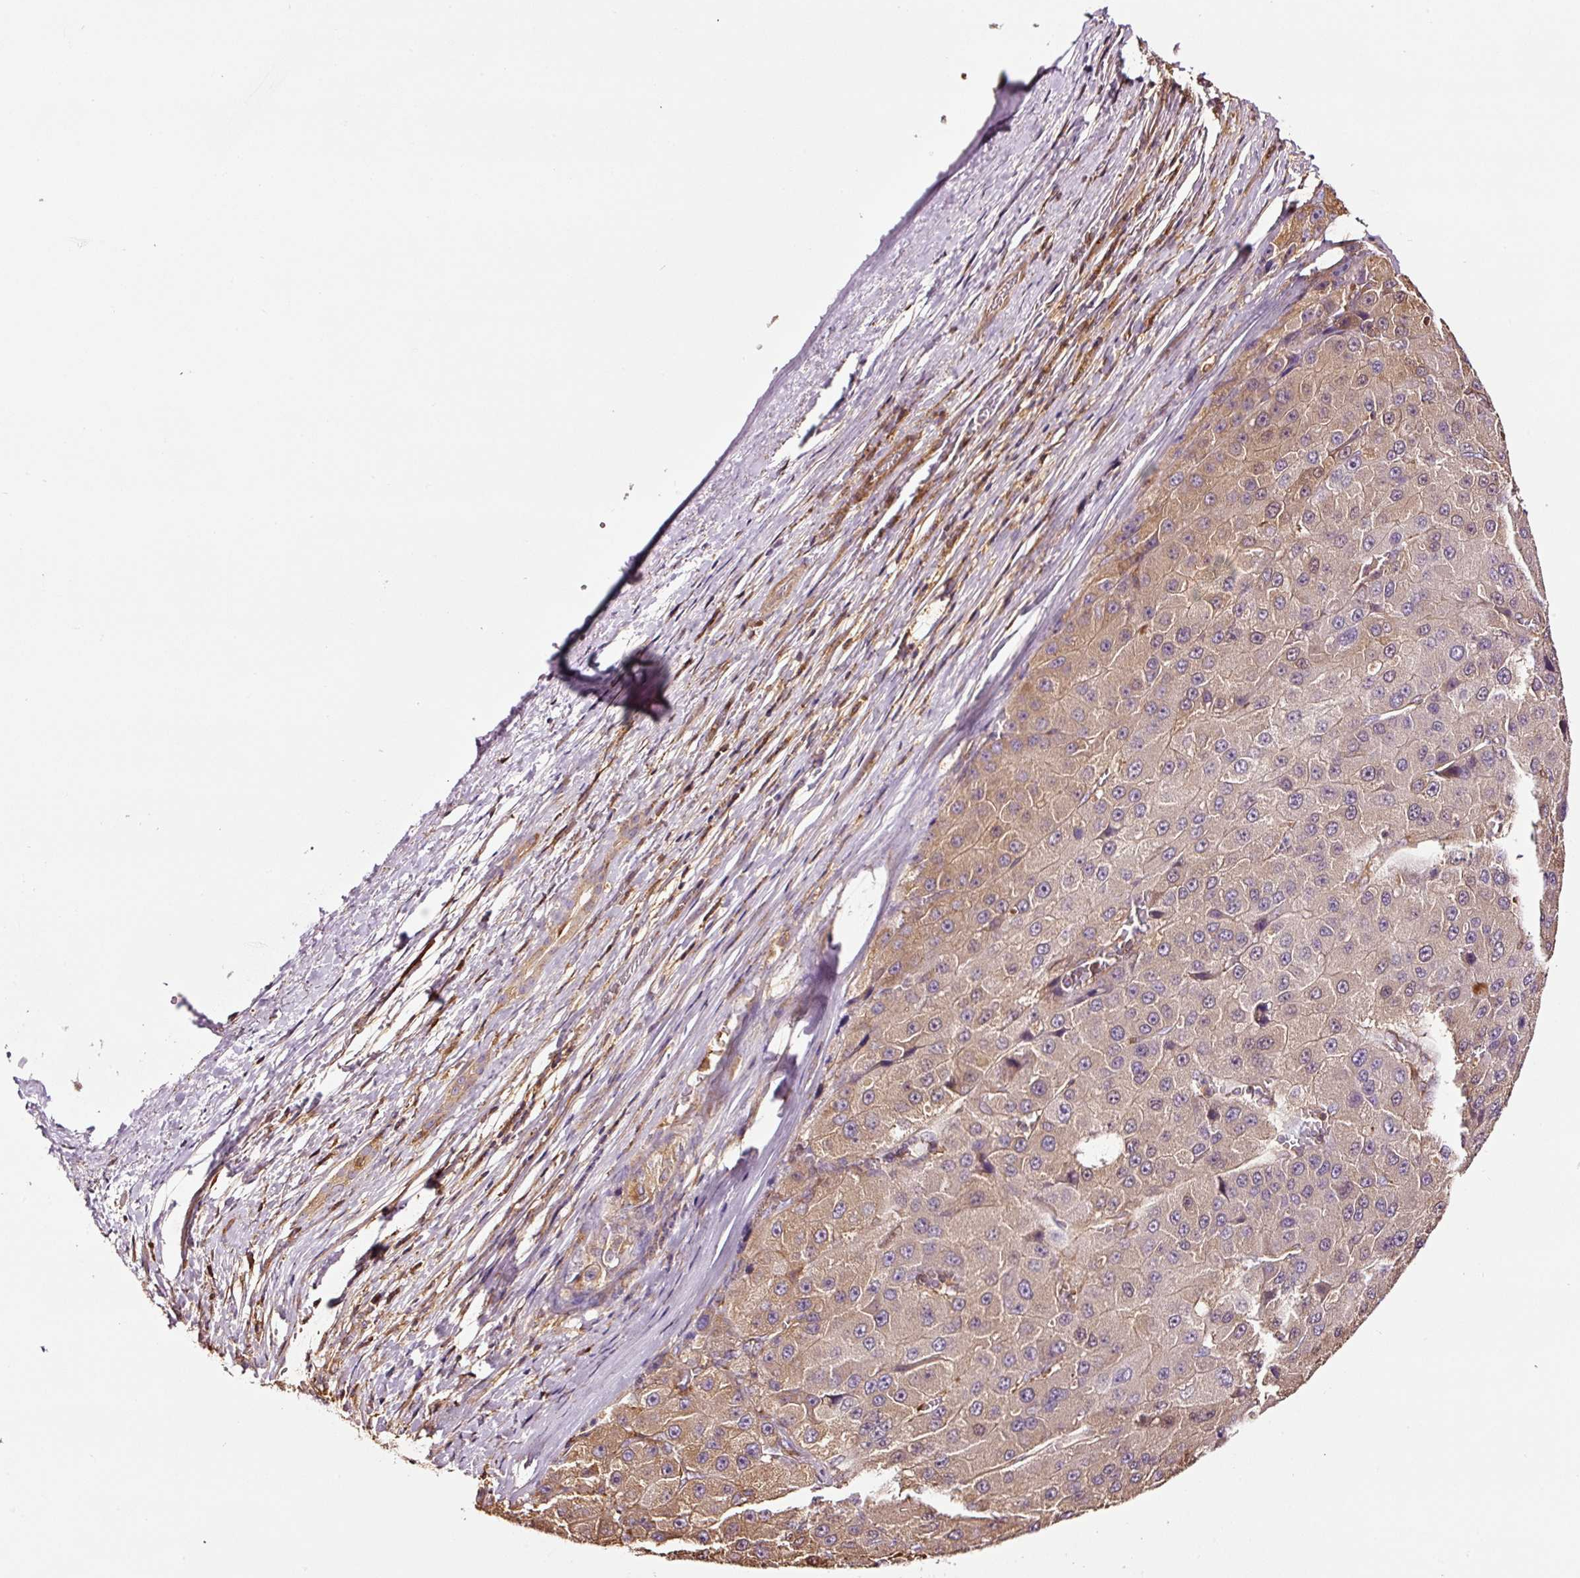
{"staining": {"intensity": "weak", "quantity": "25%-75%", "location": "cytoplasmic/membranous"}, "tissue": "liver cancer", "cell_type": "Tumor cells", "image_type": "cancer", "snomed": [{"axis": "morphology", "description": "Carcinoma, Hepatocellular, NOS"}, {"axis": "topography", "description": "Liver"}], "caption": "Immunohistochemistry (IHC) of liver cancer shows low levels of weak cytoplasmic/membranous staining in approximately 25%-75% of tumor cells.", "gene": "METAP1", "patient": {"sex": "female", "age": 73}}